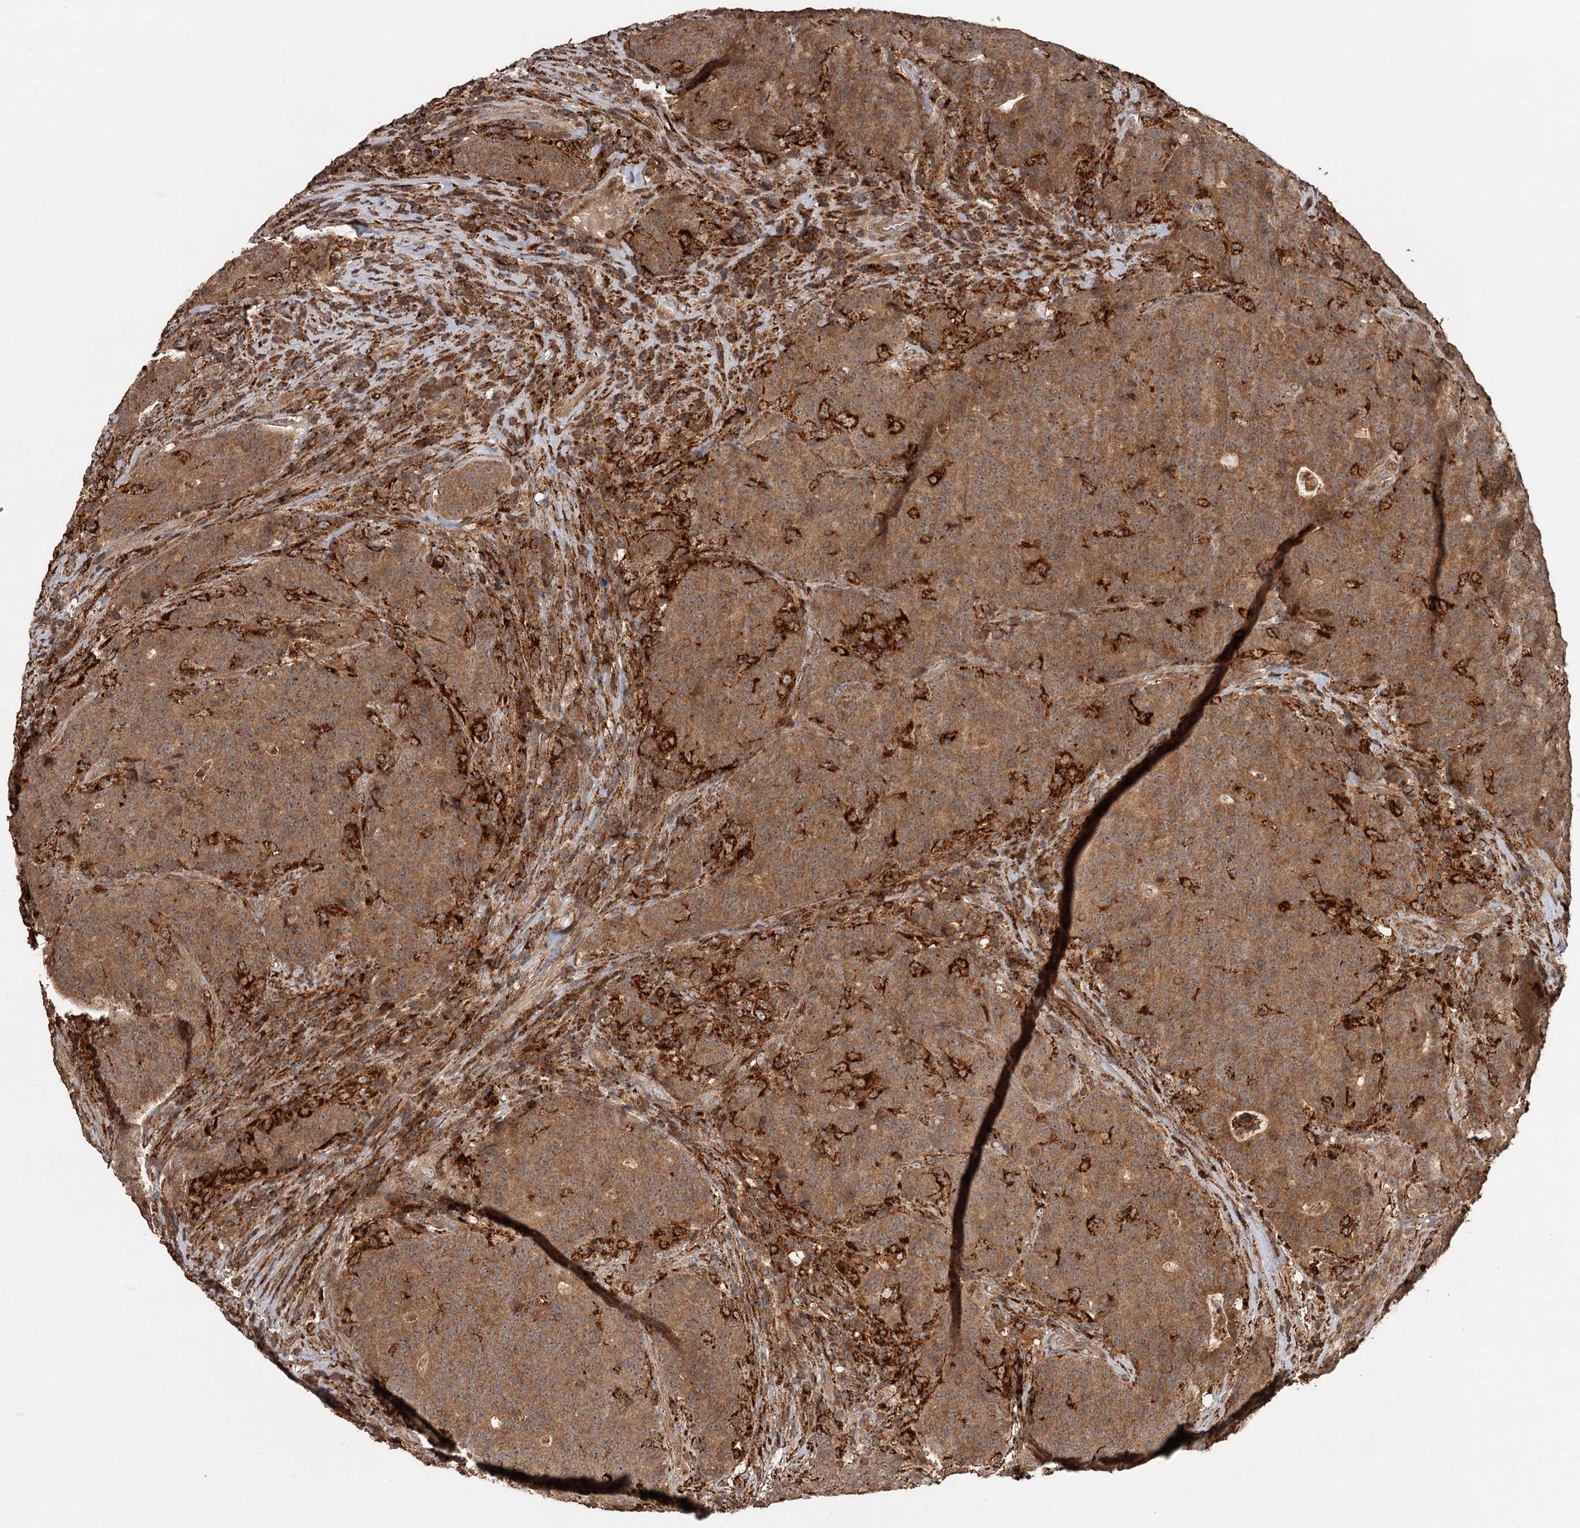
{"staining": {"intensity": "moderate", "quantity": ">75%", "location": "cytoplasmic/membranous"}, "tissue": "colorectal cancer", "cell_type": "Tumor cells", "image_type": "cancer", "snomed": [{"axis": "morphology", "description": "Adenocarcinoma, NOS"}, {"axis": "topography", "description": "Colon"}], "caption": "This photomicrograph reveals adenocarcinoma (colorectal) stained with immunohistochemistry (IHC) to label a protein in brown. The cytoplasmic/membranous of tumor cells show moderate positivity for the protein. Nuclei are counter-stained blue.", "gene": "FAXC", "patient": {"sex": "female", "age": 75}}